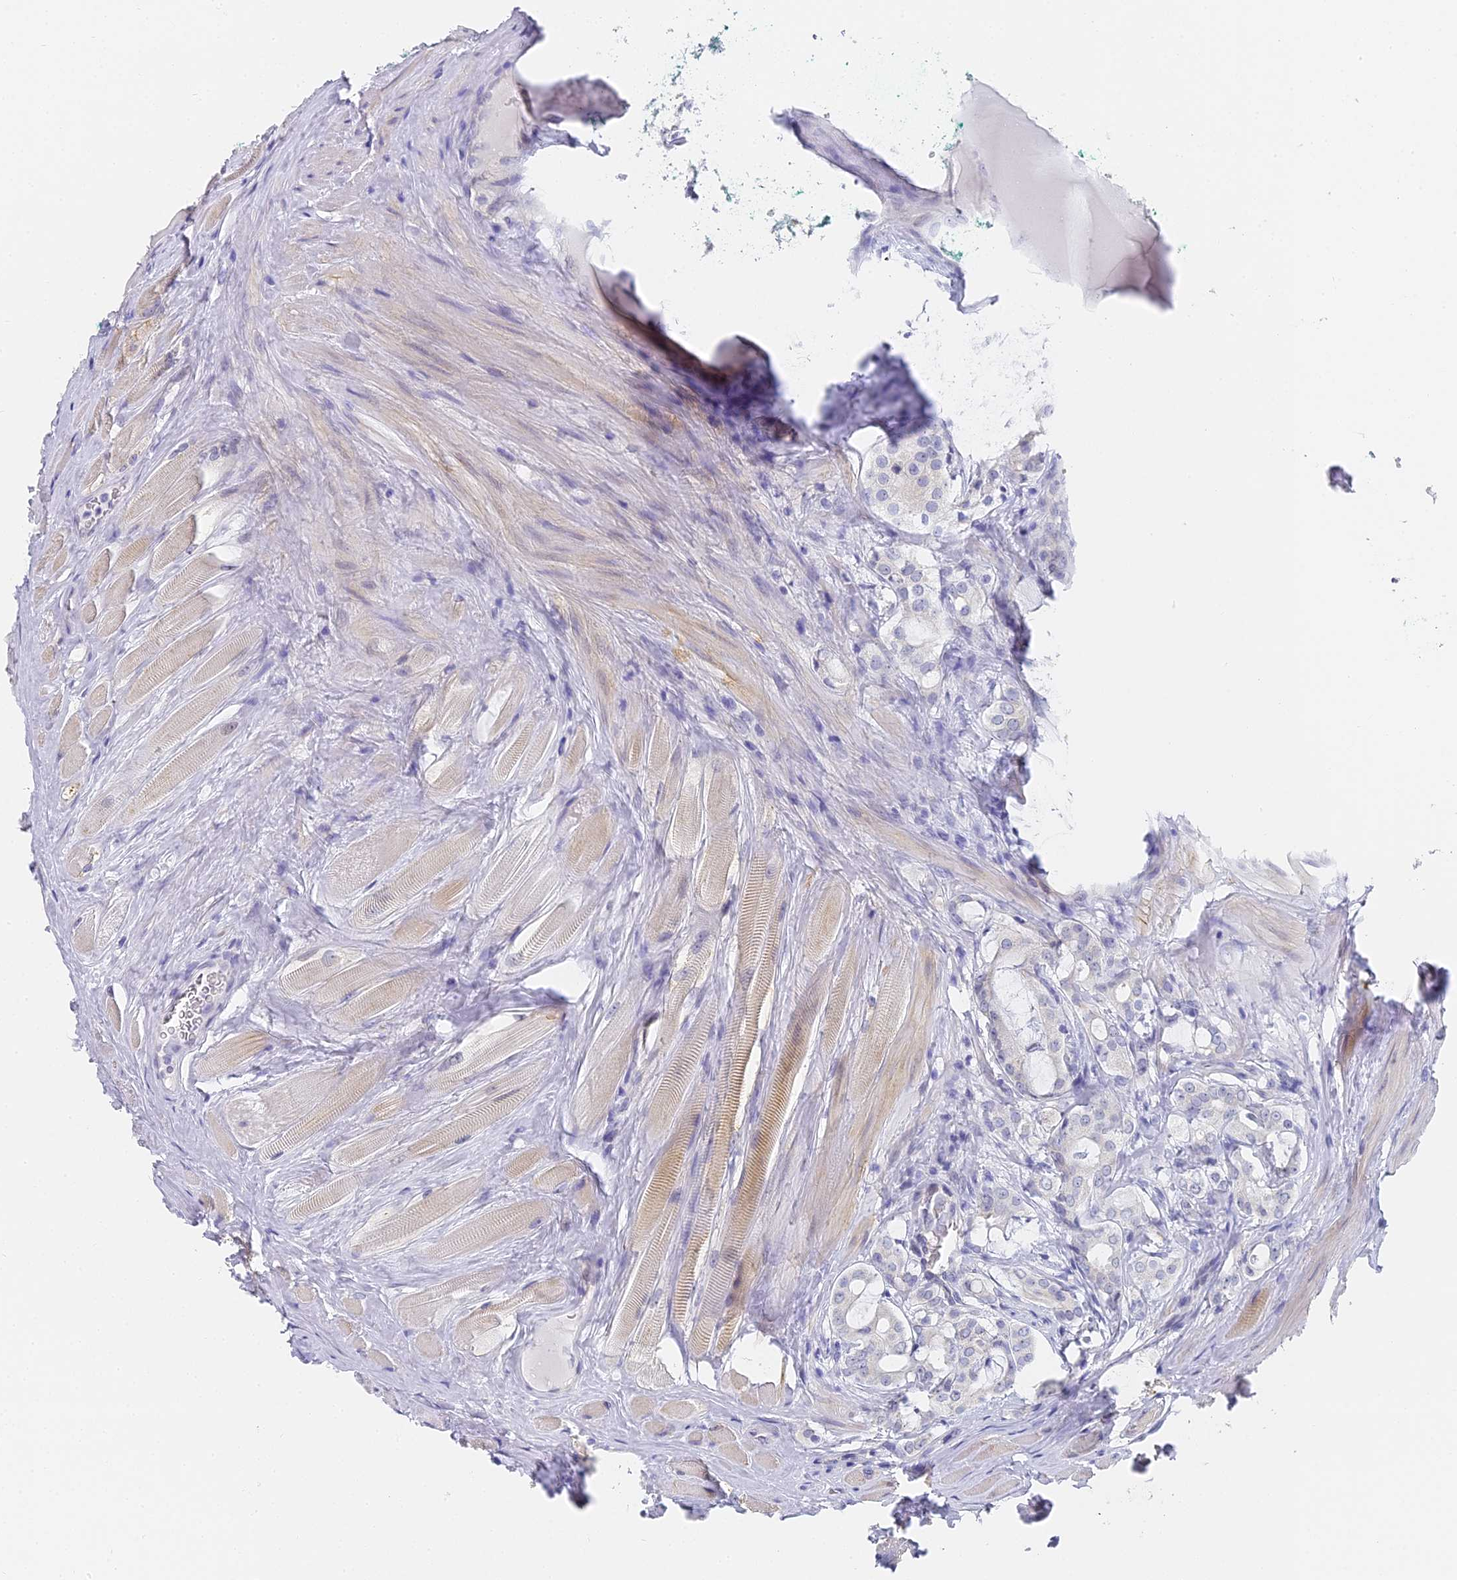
{"staining": {"intensity": "negative", "quantity": "none", "location": "none"}, "tissue": "prostate cancer", "cell_type": "Tumor cells", "image_type": "cancer", "snomed": [{"axis": "morphology", "description": "Adenocarcinoma, High grade"}, {"axis": "topography", "description": "Prostate"}], "caption": "The immunohistochemistry micrograph has no significant expression in tumor cells of high-grade adenocarcinoma (prostate) tissue.", "gene": "GJA1", "patient": {"sex": "male", "age": 63}}